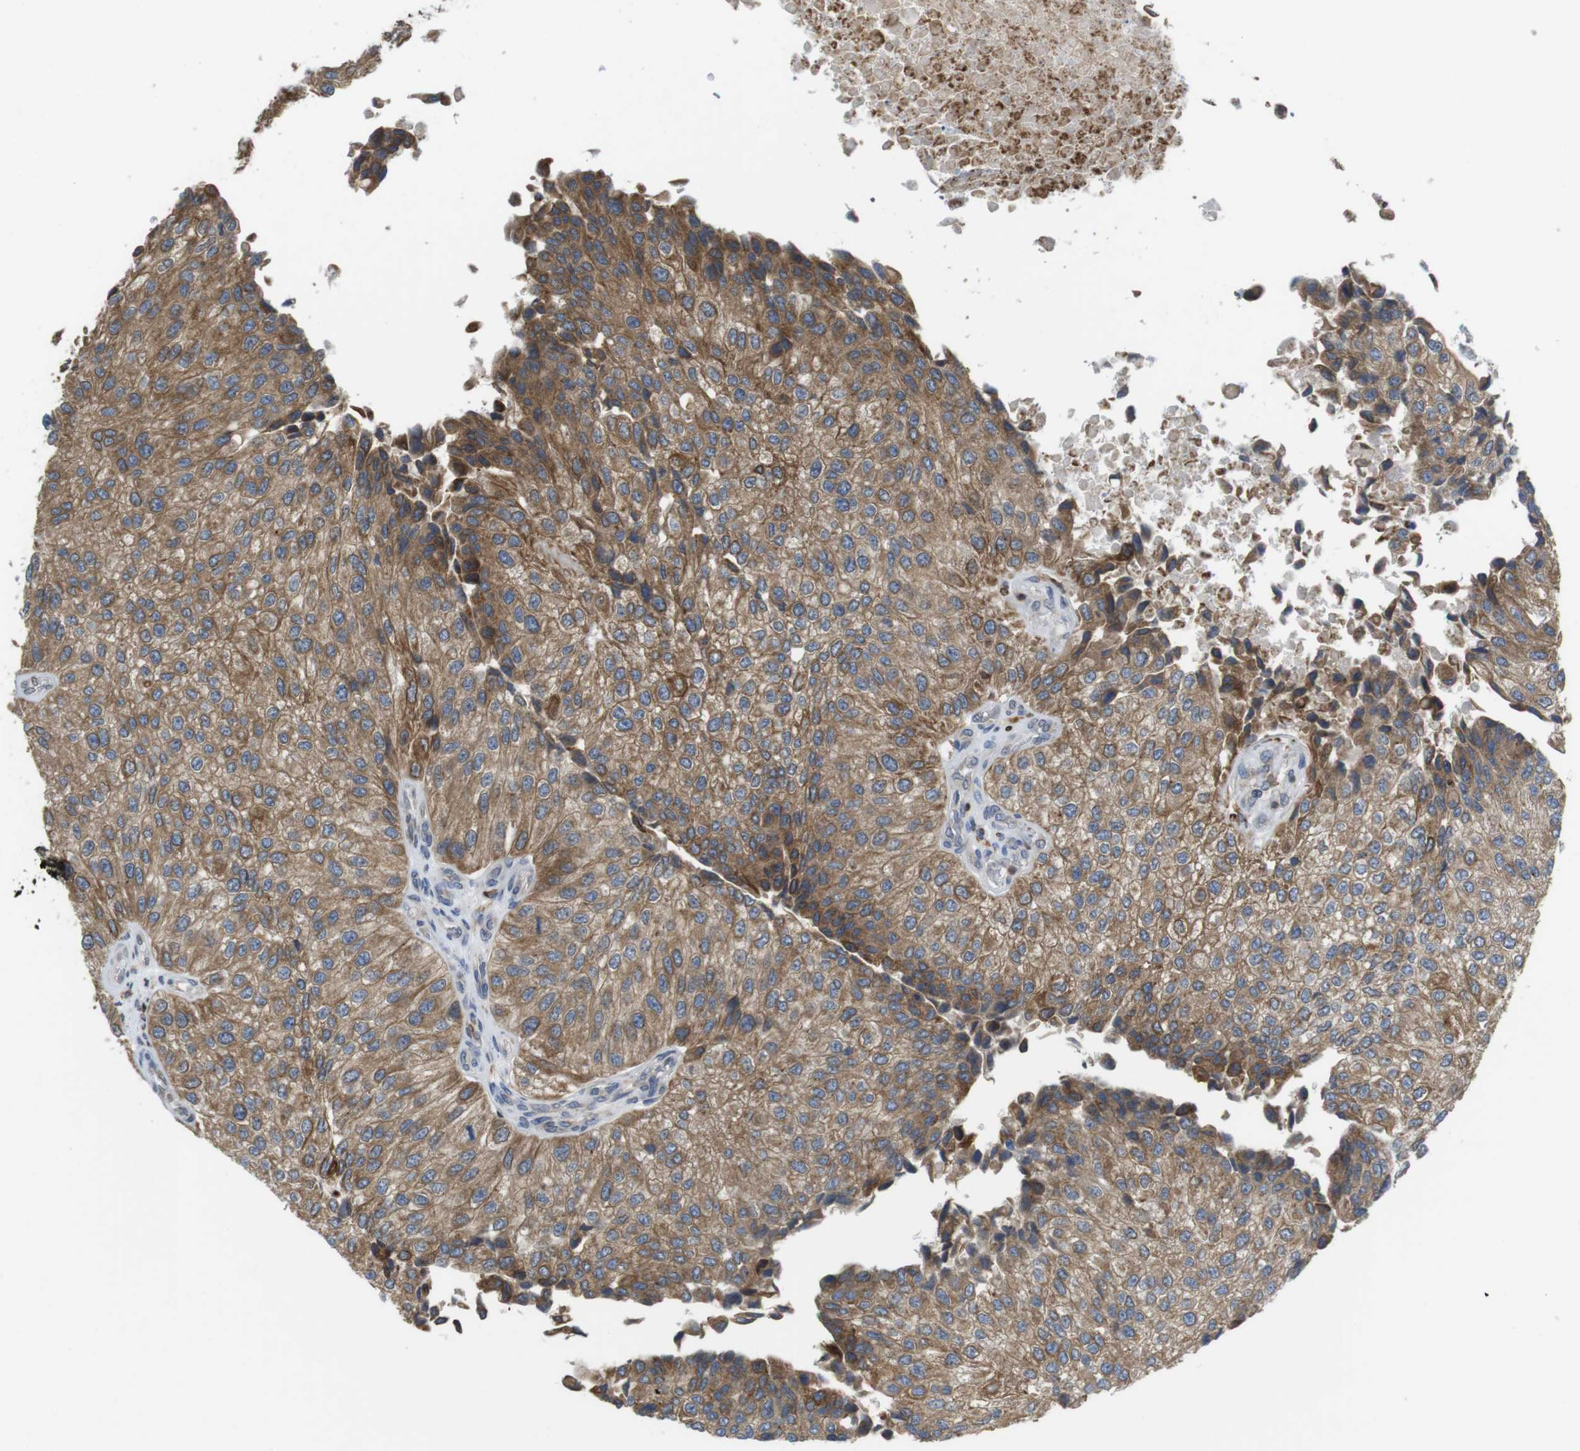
{"staining": {"intensity": "moderate", "quantity": ">75%", "location": "cytoplasmic/membranous"}, "tissue": "urothelial cancer", "cell_type": "Tumor cells", "image_type": "cancer", "snomed": [{"axis": "morphology", "description": "Urothelial carcinoma, High grade"}, {"axis": "topography", "description": "Kidney"}, {"axis": "topography", "description": "Urinary bladder"}], "caption": "High-grade urothelial carcinoma was stained to show a protein in brown. There is medium levels of moderate cytoplasmic/membranous expression in approximately >75% of tumor cells.", "gene": "ARL6IP5", "patient": {"sex": "male", "age": 77}}